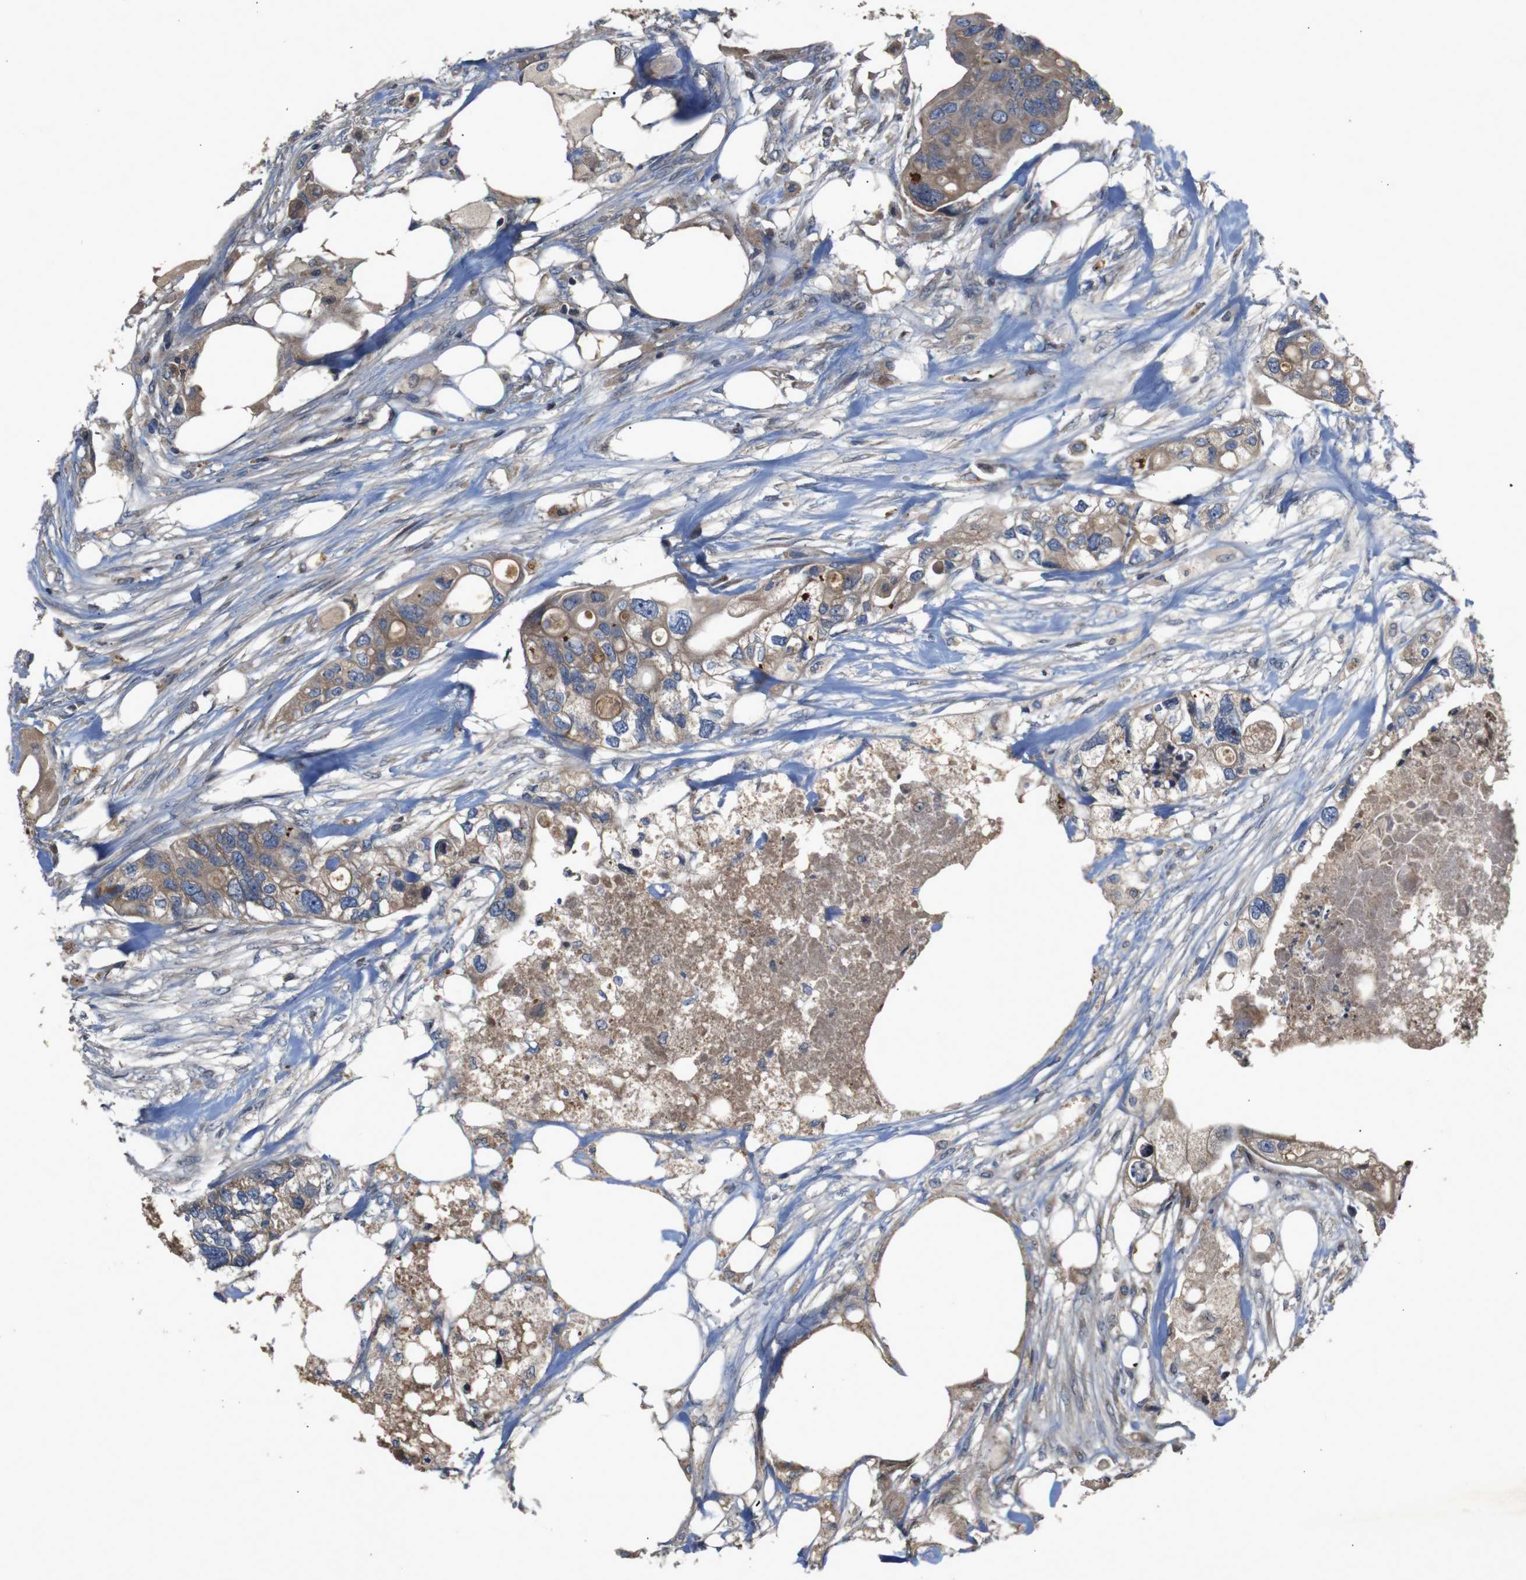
{"staining": {"intensity": "moderate", "quantity": ">75%", "location": "cytoplasmic/membranous"}, "tissue": "colorectal cancer", "cell_type": "Tumor cells", "image_type": "cancer", "snomed": [{"axis": "morphology", "description": "Adenocarcinoma, NOS"}, {"axis": "topography", "description": "Colon"}], "caption": "Human adenocarcinoma (colorectal) stained with a brown dye reveals moderate cytoplasmic/membranous positive expression in approximately >75% of tumor cells.", "gene": "PTPN1", "patient": {"sex": "female", "age": 57}}